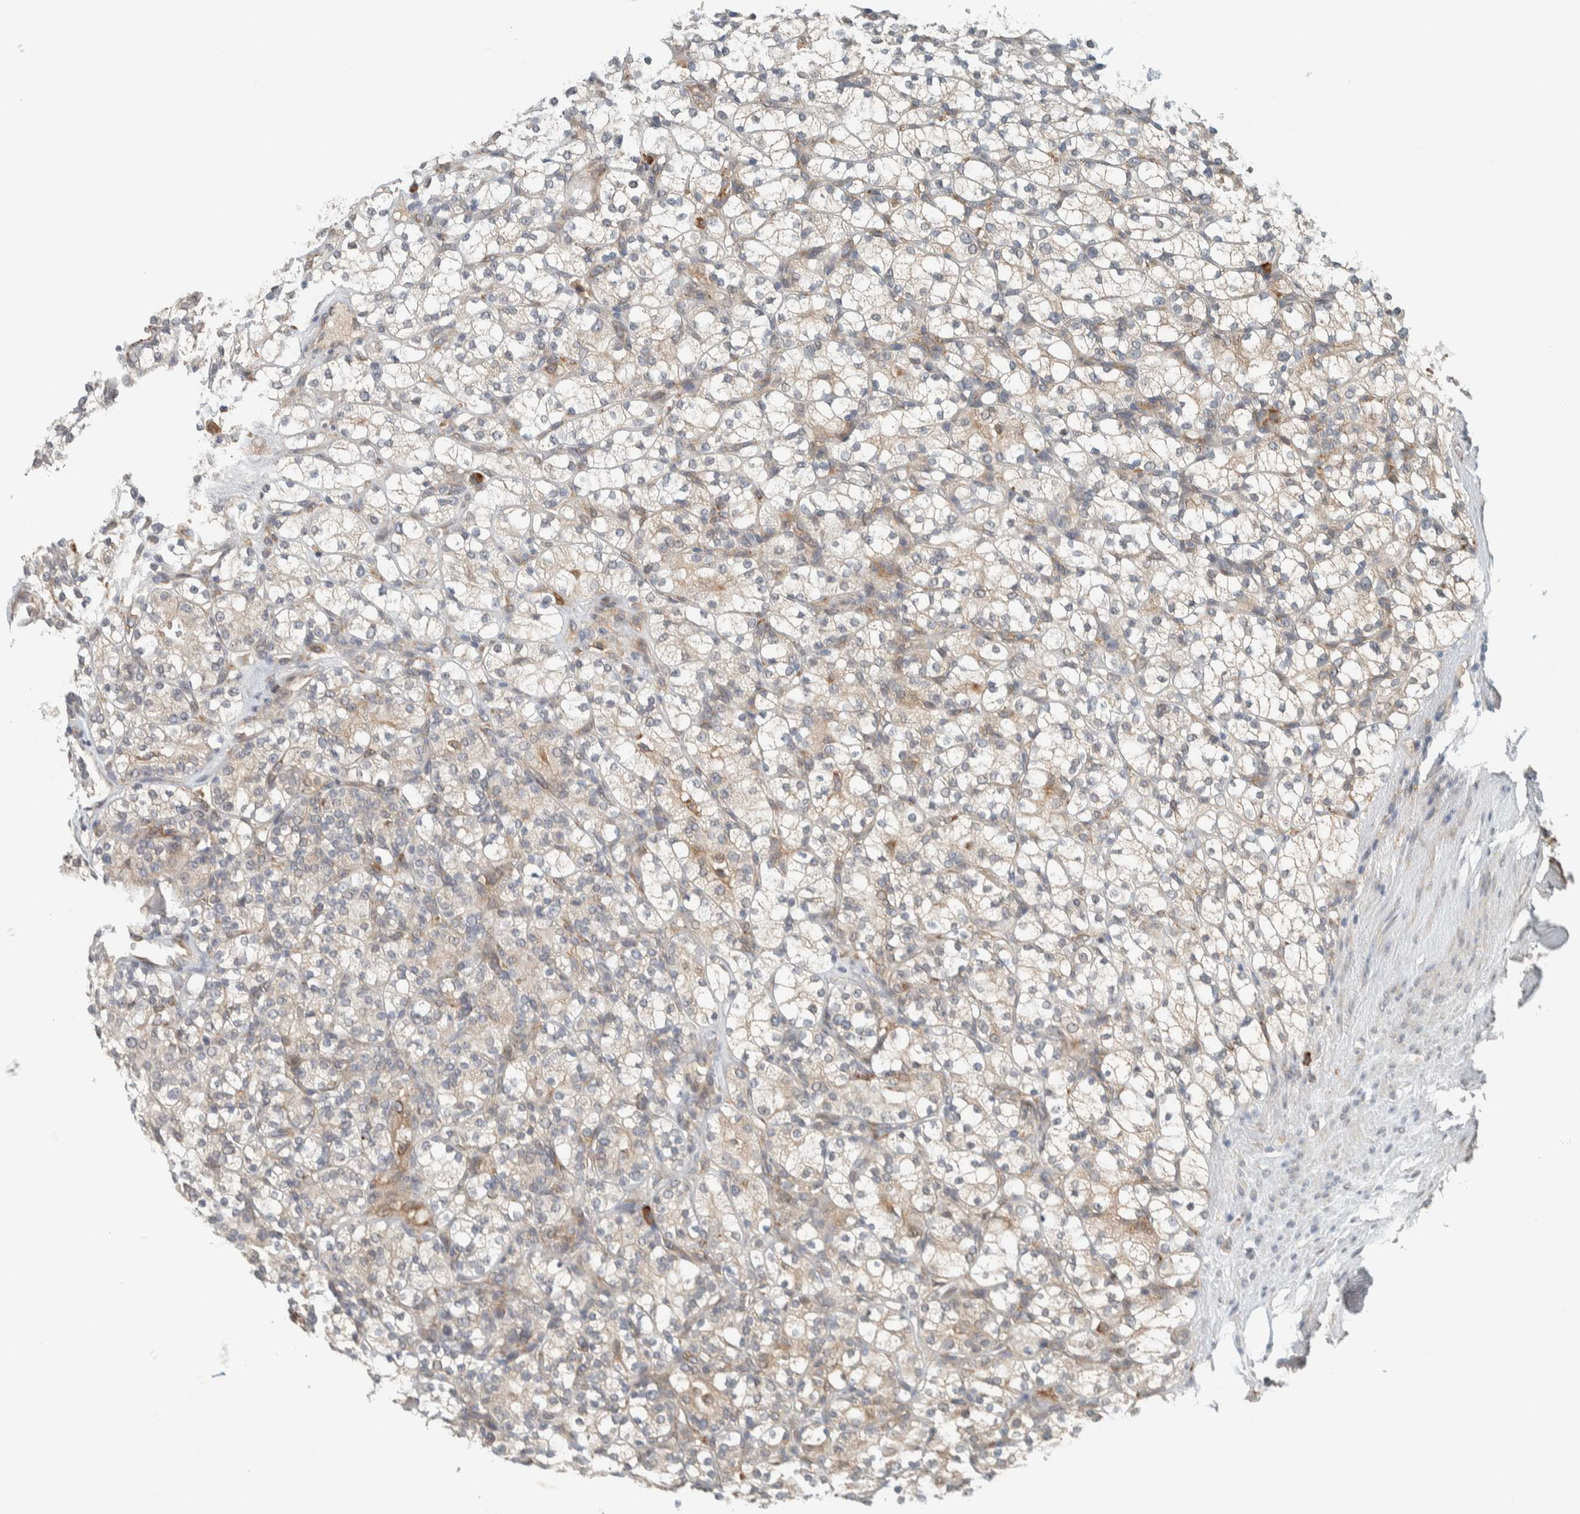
{"staining": {"intensity": "weak", "quantity": "<25%", "location": "cytoplasmic/membranous"}, "tissue": "renal cancer", "cell_type": "Tumor cells", "image_type": "cancer", "snomed": [{"axis": "morphology", "description": "Adenocarcinoma, NOS"}, {"axis": "topography", "description": "Kidney"}], "caption": "Immunohistochemistry of renal cancer (adenocarcinoma) displays no staining in tumor cells.", "gene": "CTBP2", "patient": {"sex": "male", "age": 77}}